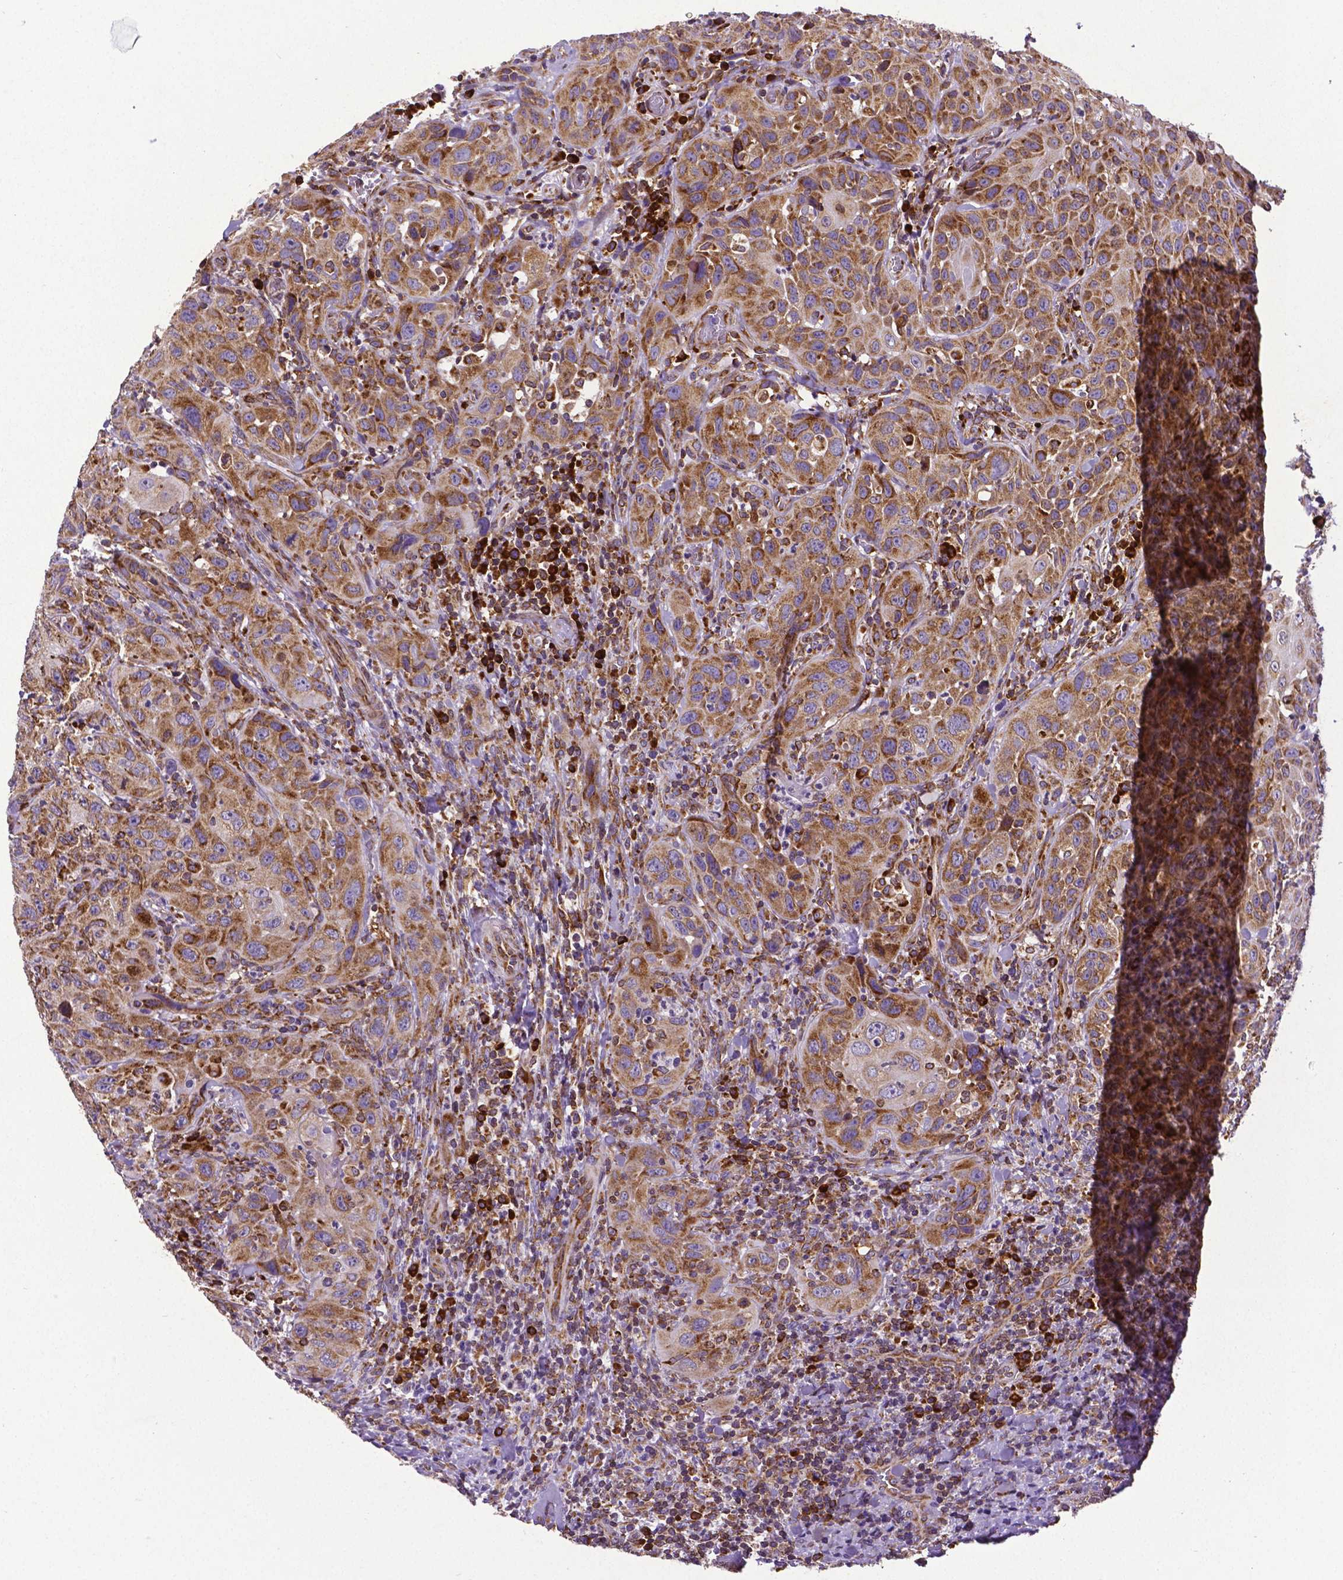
{"staining": {"intensity": "moderate", "quantity": ">75%", "location": "cytoplasmic/membranous"}, "tissue": "head and neck cancer", "cell_type": "Tumor cells", "image_type": "cancer", "snomed": [{"axis": "morphology", "description": "Normal tissue, NOS"}, {"axis": "morphology", "description": "Squamous cell carcinoma, NOS"}, {"axis": "topography", "description": "Oral tissue"}, {"axis": "topography", "description": "Tounge, NOS"}, {"axis": "topography", "description": "Head-Neck"}], "caption": "Brown immunohistochemical staining in head and neck cancer (squamous cell carcinoma) demonstrates moderate cytoplasmic/membranous positivity in approximately >75% of tumor cells.", "gene": "MTDH", "patient": {"sex": "male", "age": 62}}